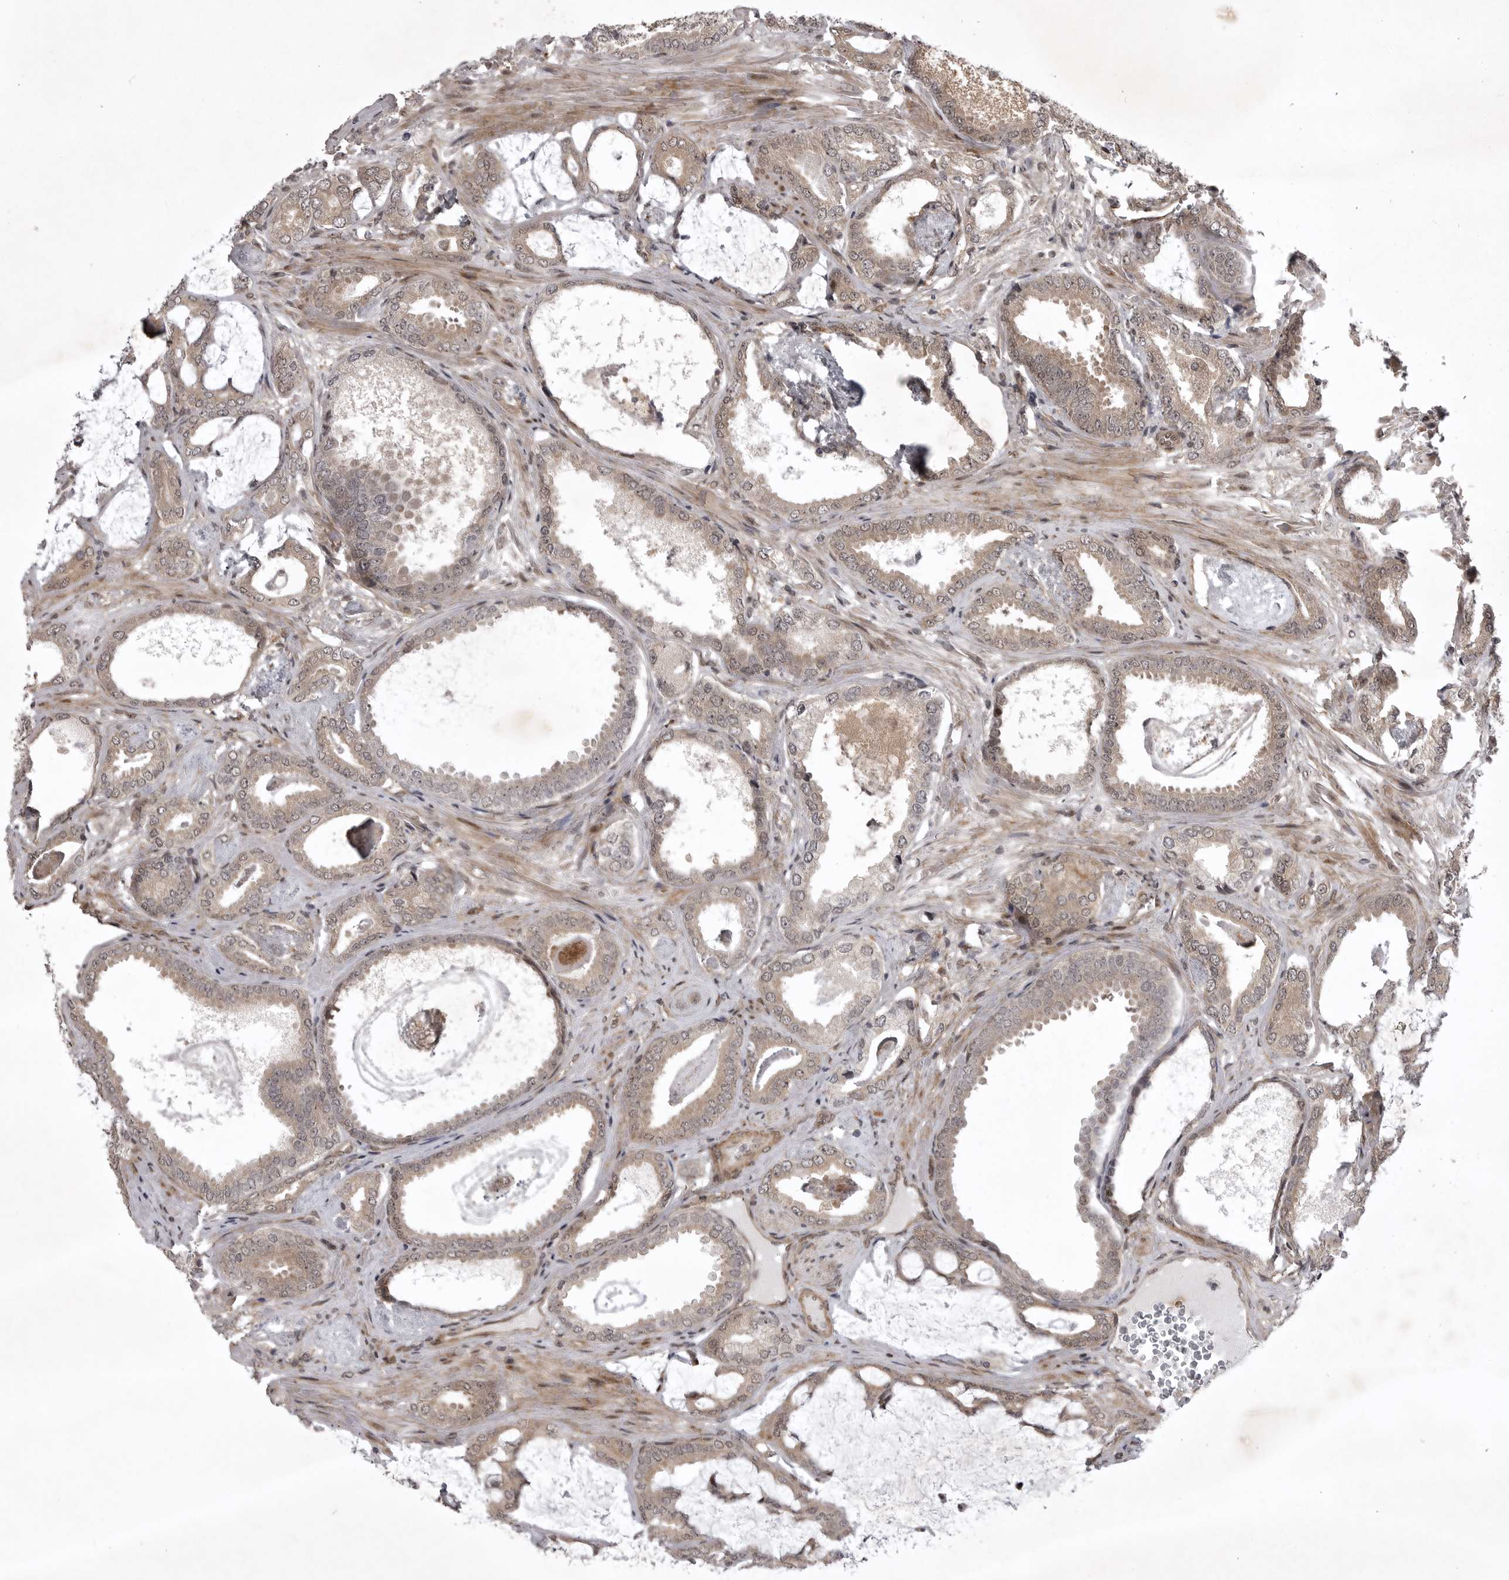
{"staining": {"intensity": "weak", "quantity": ">75%", "location": "cytoplasmic/membranous,nuclear"}, "tissue": "prostate cancer", "cell_type": "Tumor cells", "image_type": "cancer", "snomed": [{"axis": "morphology", "description": "Adenocarcinoma, Low grade"}, {"axis": "topography", "description": "Prostate"}], "caption": "About >75% of tumor cells in prostate adenocarcinoma (low-grade) reveal weak cytoplasmic/membranous and nuclear protein staining as visualized by brown immunohistochemical staining.", "gene": "SNX16", "patient": {"sex": "male", "age": 71}}